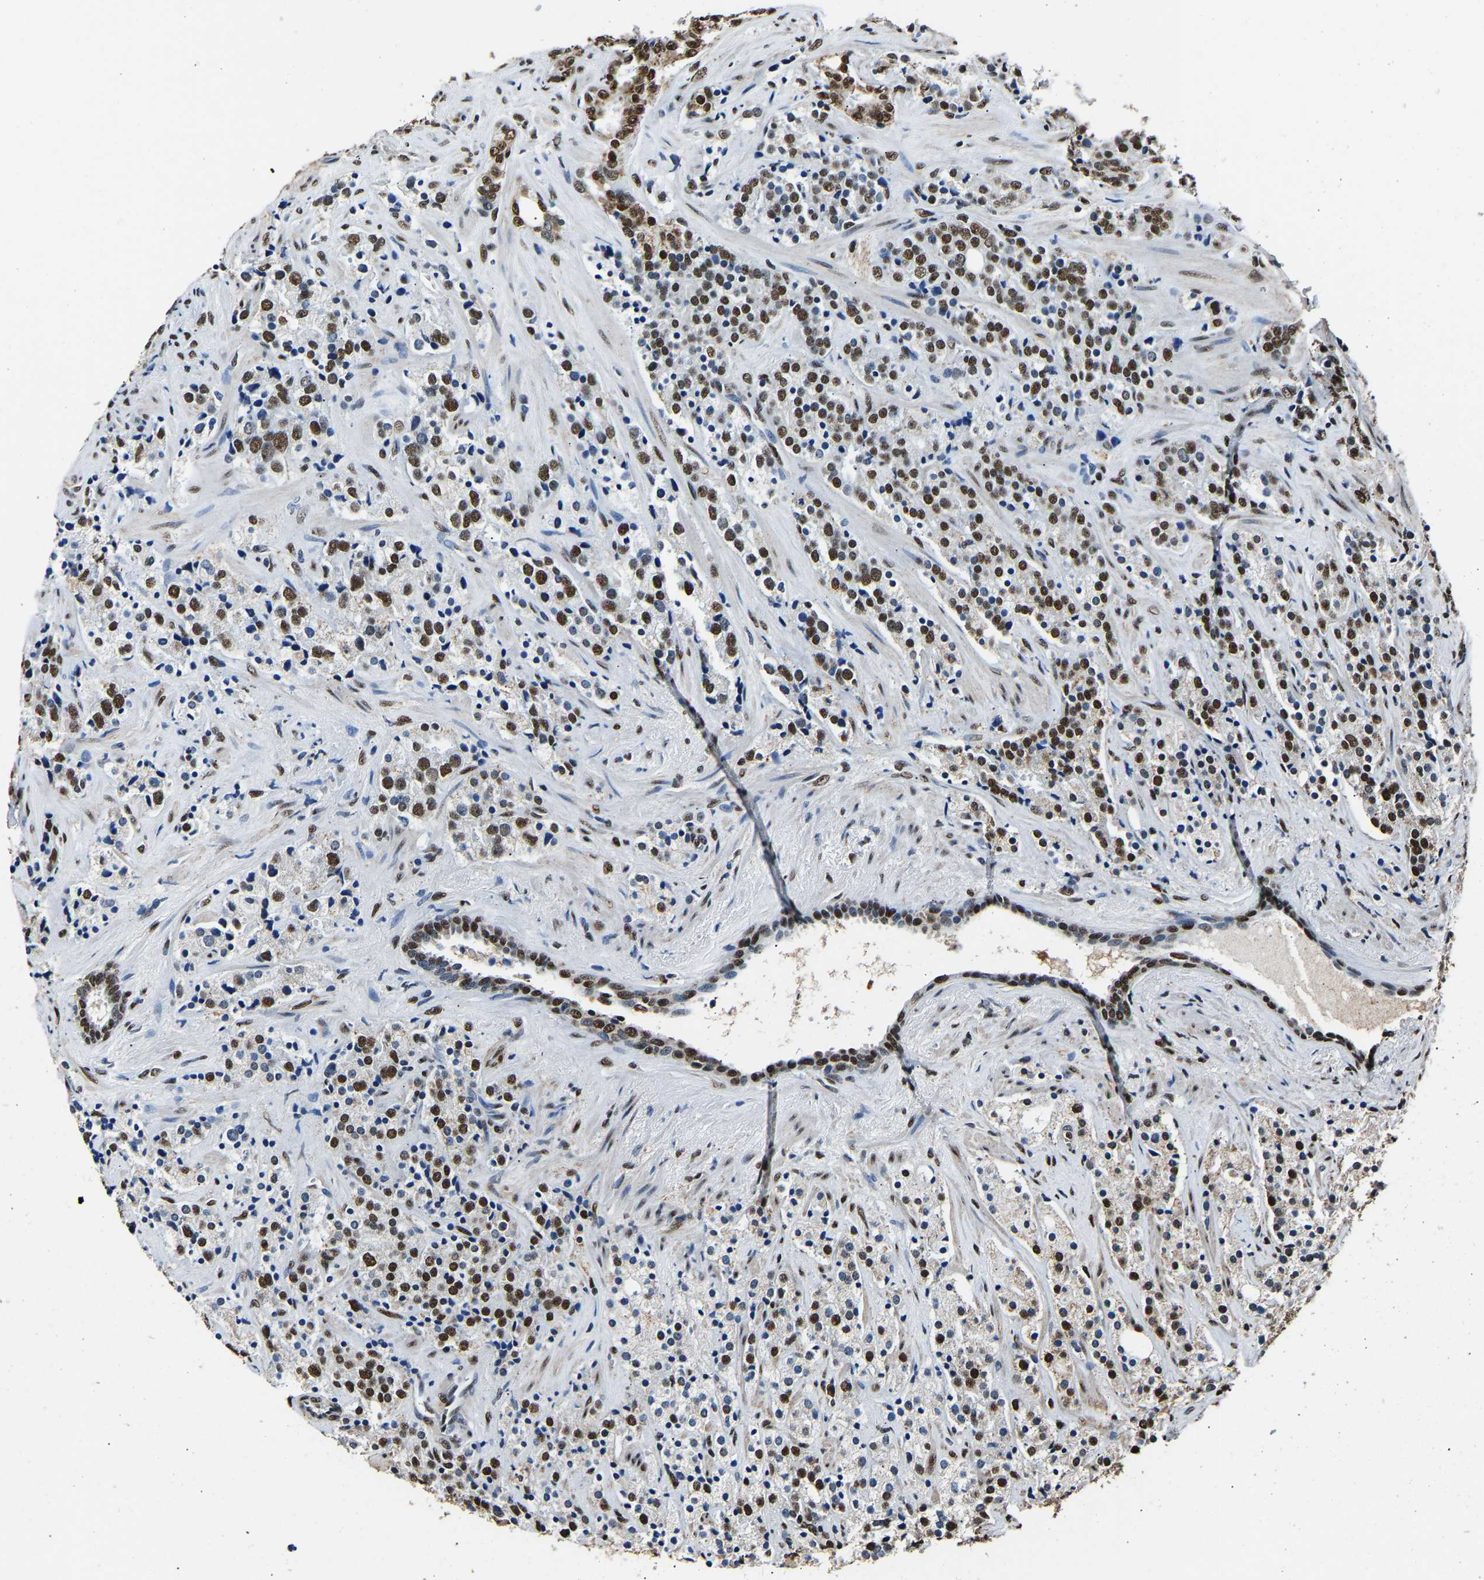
{"staining": {"intensity": "strong", "quantity": "25%-75%", "location": "nuclear"}, "tissue": "prostate cancer", "cell_type": "Tumor cells", "image_type": "cancer", "snomed": [{"axis": "morphology", "description": "Adenocarcinoma, High grade"}, {"axis": "topography", "description": "Prostate"}], "caption": "Strong nuclear protein staining is present in about 25%-75% of tumor cells in adenocarcinoma (high-grade) (prostate).", "gene": "SAFB", "patient": {"sex": "male", "age": 71}}